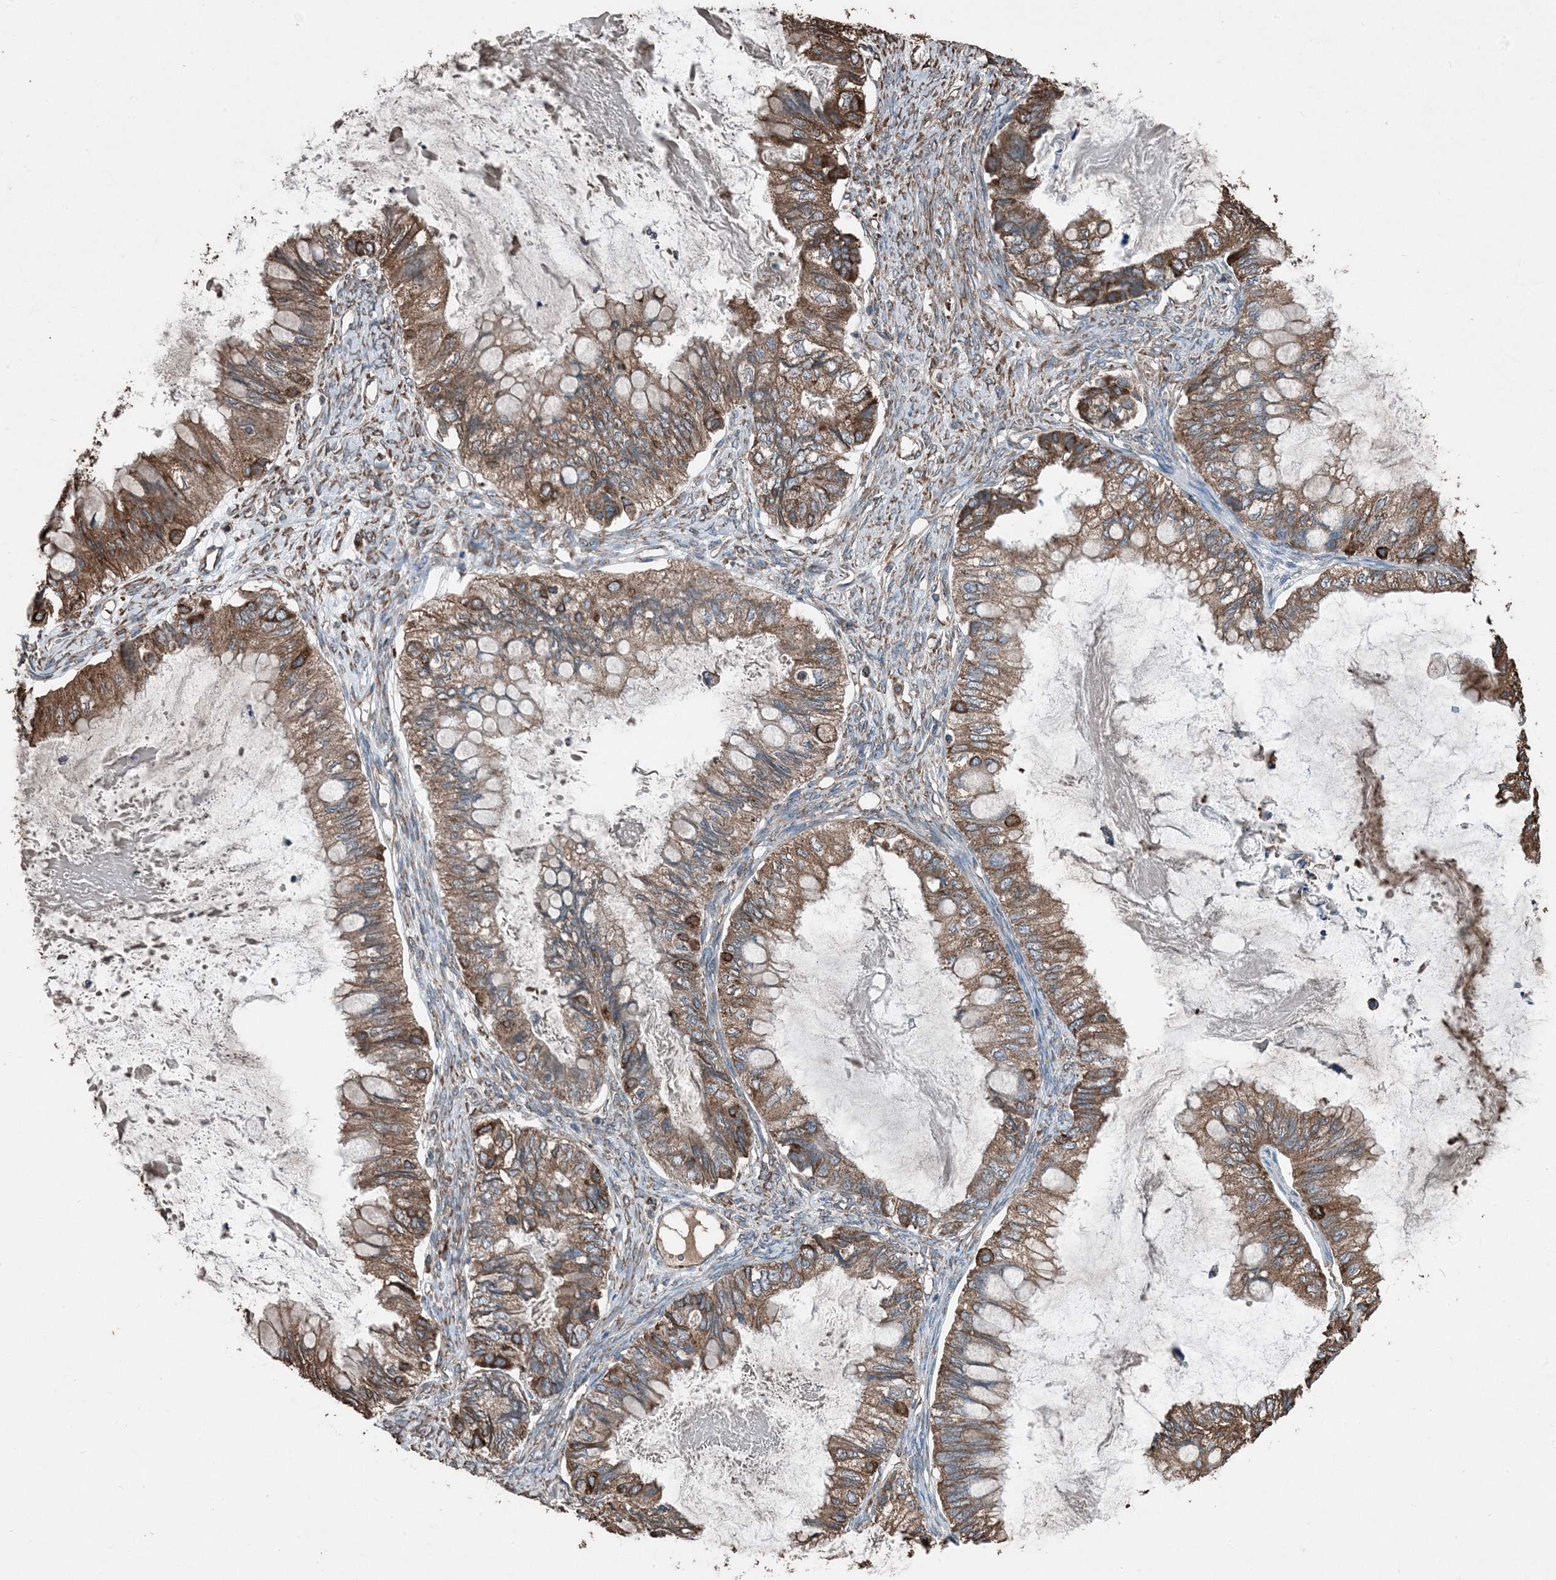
{"staining": {"intensity": "strong", "quantity": ">75%", "location": "cytoplasmic/membranous"}, "tissue": "ovarian cancer", "cell_type": "Tumor cells", "image_type": "cancer", "snomed": [{"axis": "morphology", "description": "Cystadenocarcinoma, mucinous, NOS"}, {"axis": "topography", "description": "Ovary"}], "caption": "Protein staining of ovarian mucinous cystadenocarcinoma tissue reveals strong cytoplasmic/membranous expression in about >75% of tumor cells.", "gene": "PDIA6", "patient": {"sex": "female", "age": 80}}